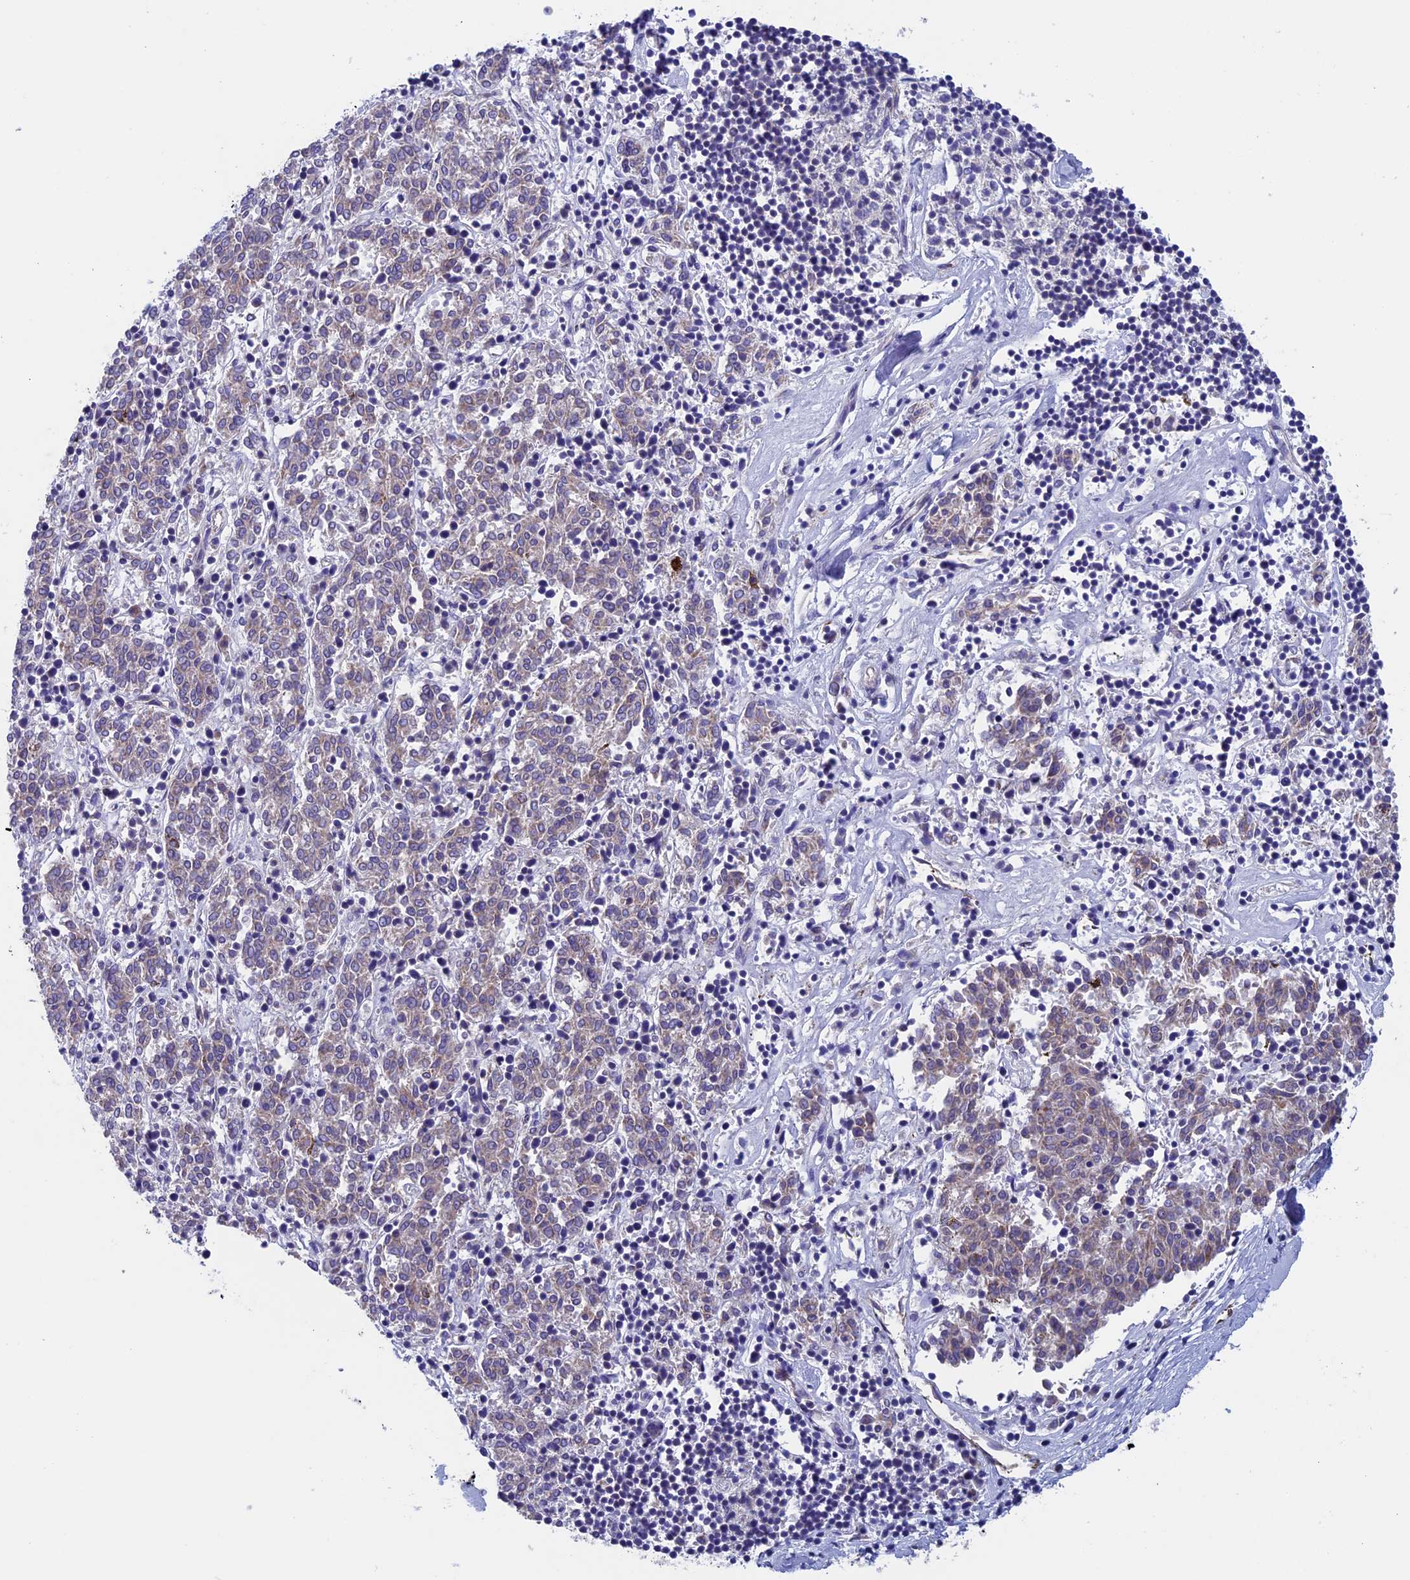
{"staining": {"intensity": "weak", "quantity": "<25%", "location": "cytoplasmic/membranous"}, "tissue": "melanoma", "cell_type": "Tumor cells", "image_type": "cancer", "snomed": [{"axis": "morphology", "description": "Malignant melanoma, NOS"}, {"axis": "topography", "description": "Skin"}], "caption": "Human malignant melanoma stained for a protein using IHC reveals no expression in tumor cells.", "gene": "INSYN1", "patient": {"sex": "female", "age": 72}}